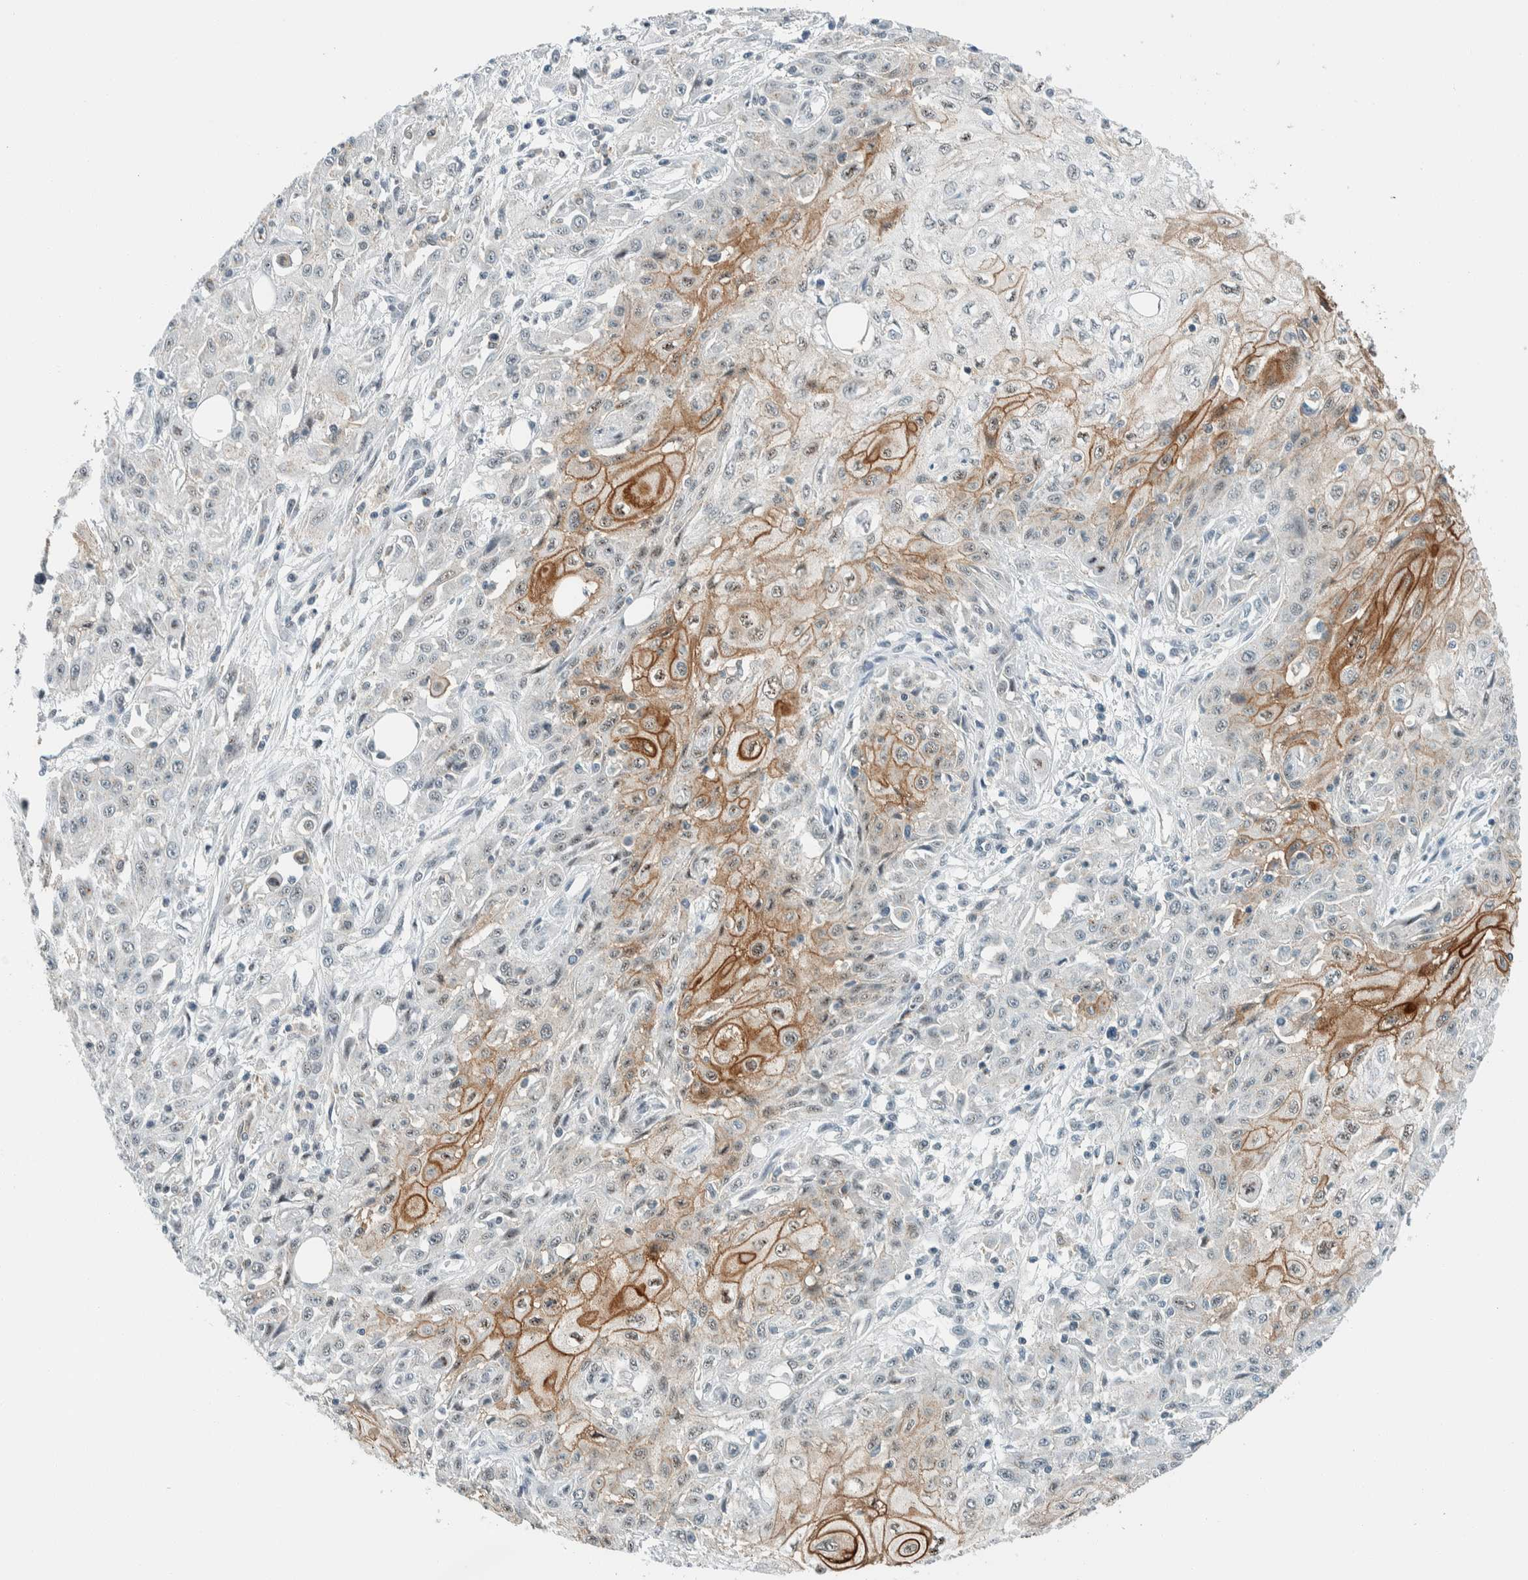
{"staining": {"intensity": "moderate", "quantity": "25%-75%", "location": "cytoplasmic/membranous"}, "tissue": "skin cancer", "cell_type": "Tumor cells", "image_type": "cancer", "snomed": [{"axis": "morphology", "description": "Squamous cell carcinoma, NOS"}, {"axis": "morphology", "description": "Squamous cell carcinoma, metastatic, NOS"}, {"axis": "topography", "description": "Skin"}, {"axis": "topography", "description": "Lymph node"}], "caption": "Skin cancer (squamous cell carcinoma) stained with a protein marker shows moderate staining in tumor cells.", "gene": "CYSRT1", "patient": {"sex": "male", "age": 75}}